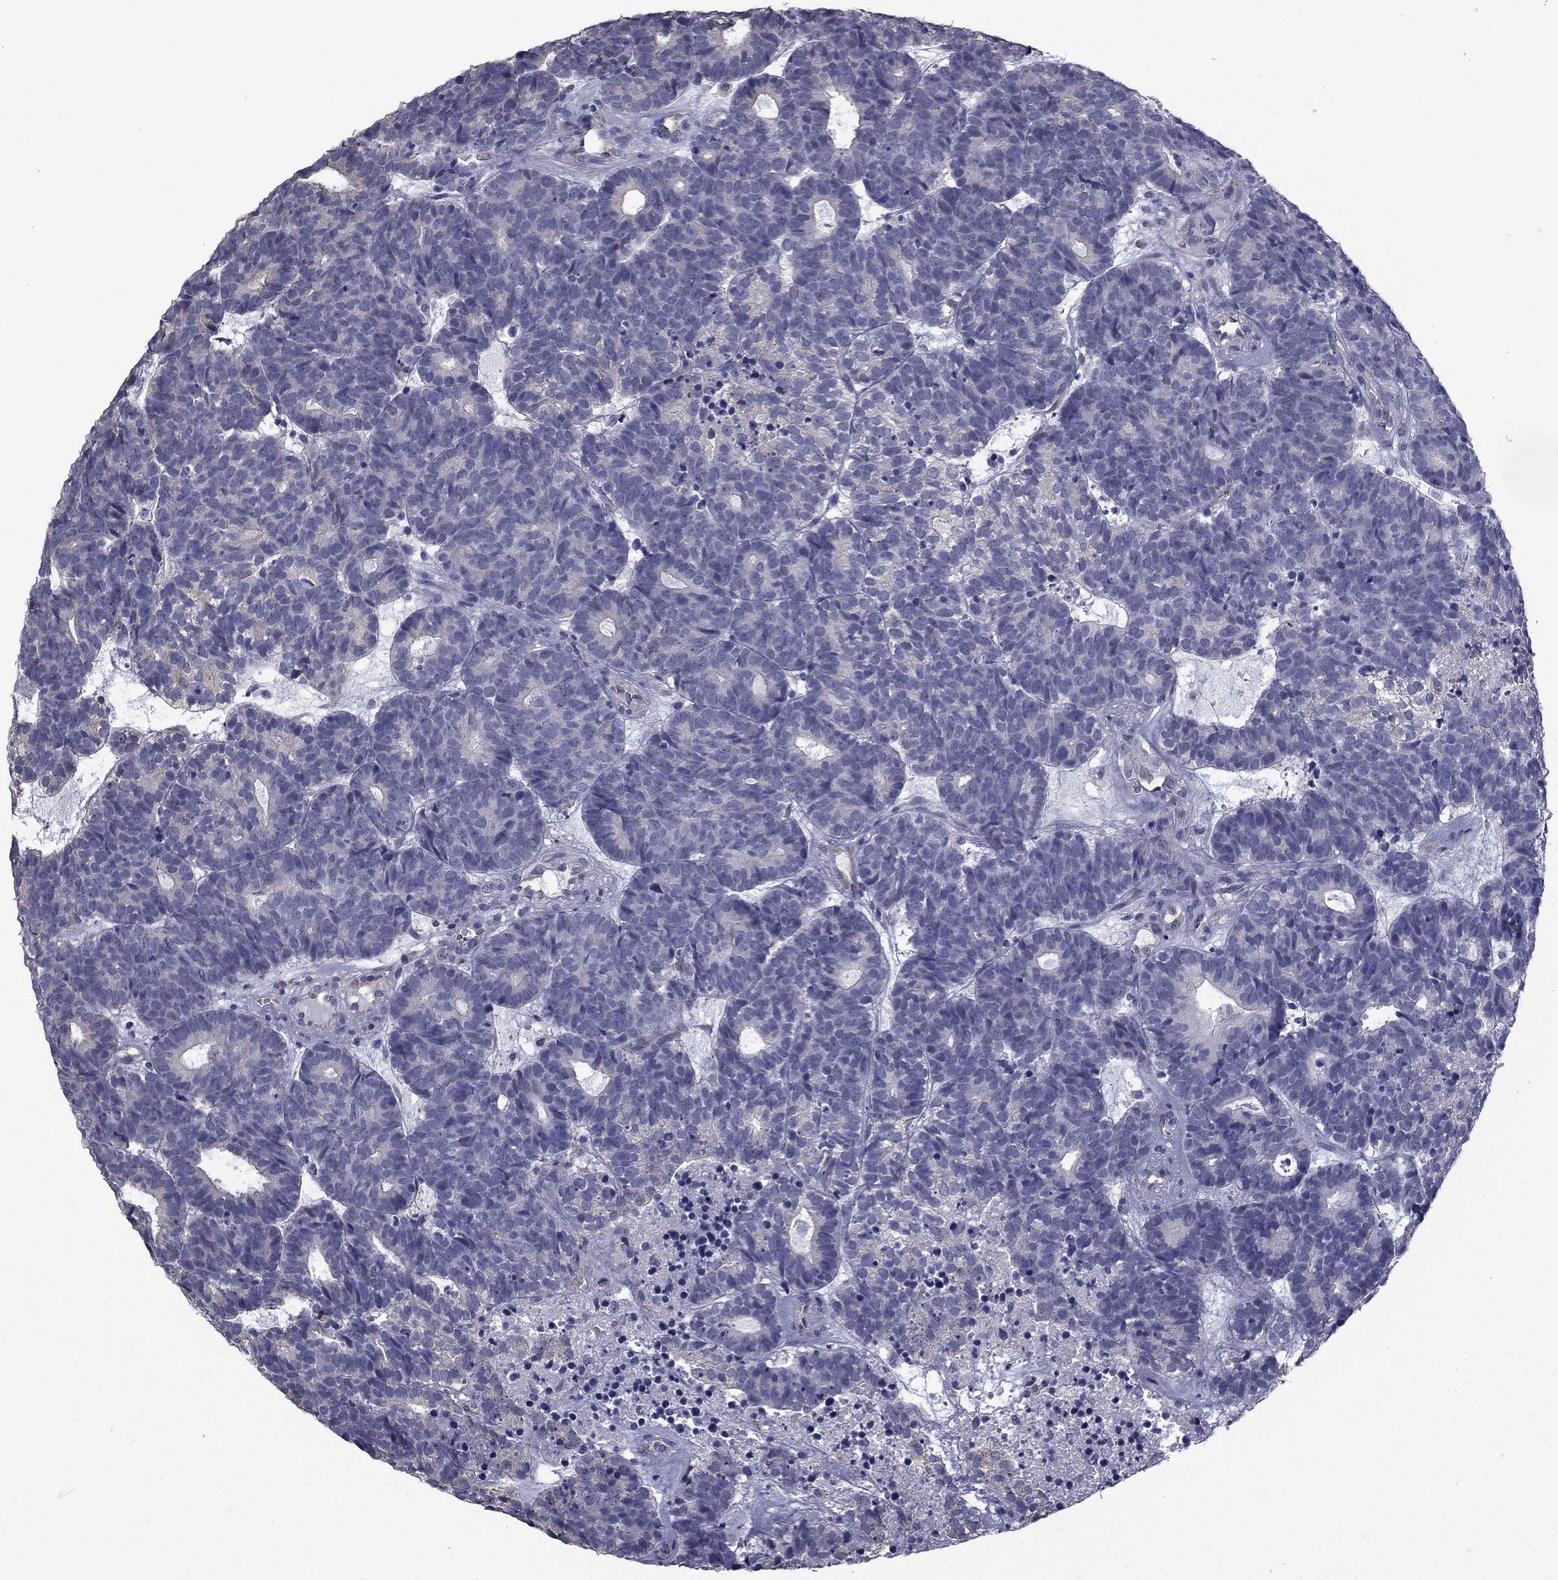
{"staining": {"intensity": "negative", "quantity": "none", "location": "none"}, "tissue": "head and neck cancer", "cell_type": "Tumor cells", "image_type": "cancer", "snomed": [{"axis": "morphology", "description": "Adenocarcinoma, NOS"}, {"axis": "topography", "description": "Head-Neck"}], "caption": "Immunohistochemistry image of adenocarcinoma (head and neck) stained for a protein (brown), which exhibits no expression in tumor cells.", "gene": "CCDC40", "patient": {"sex": "female", "age": 81}}